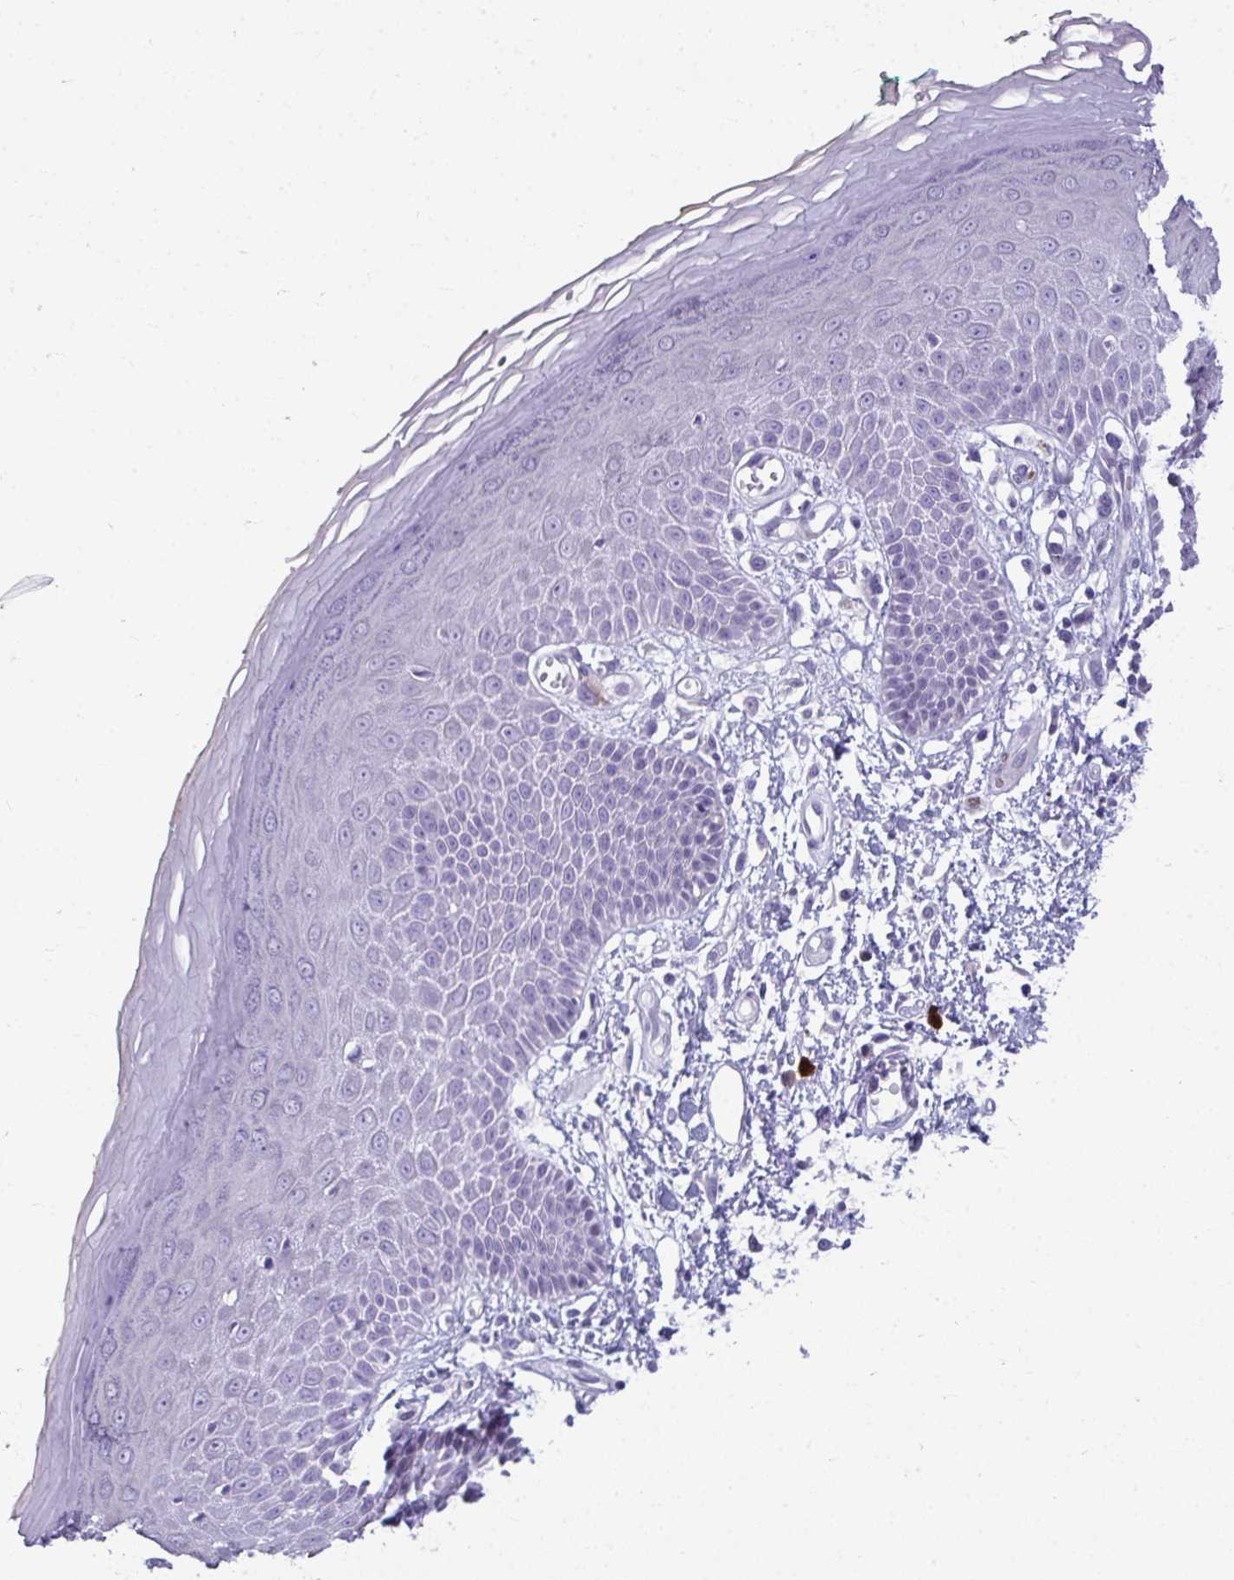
{"staining": {"intensity": "negative", "quantity": "none", "location": "none"}, "tissue": "skin", "cell_type": "Epidermal cells", "image_type": "normal", "snomed": [{"axis": "morphology", "description": "Normal tissue, NOS"}, {"axis": "topography", "description": "Anal"}, {"axis": "topography", "description": "Peripheral nerve tissue"}], "caption": "Human skin stained for a protein using immunohistochemistry (IHC) shows no staining in epidermal cells.", "gene": "SERPINI1", "patient": {"sex": "male", "age": 78}}